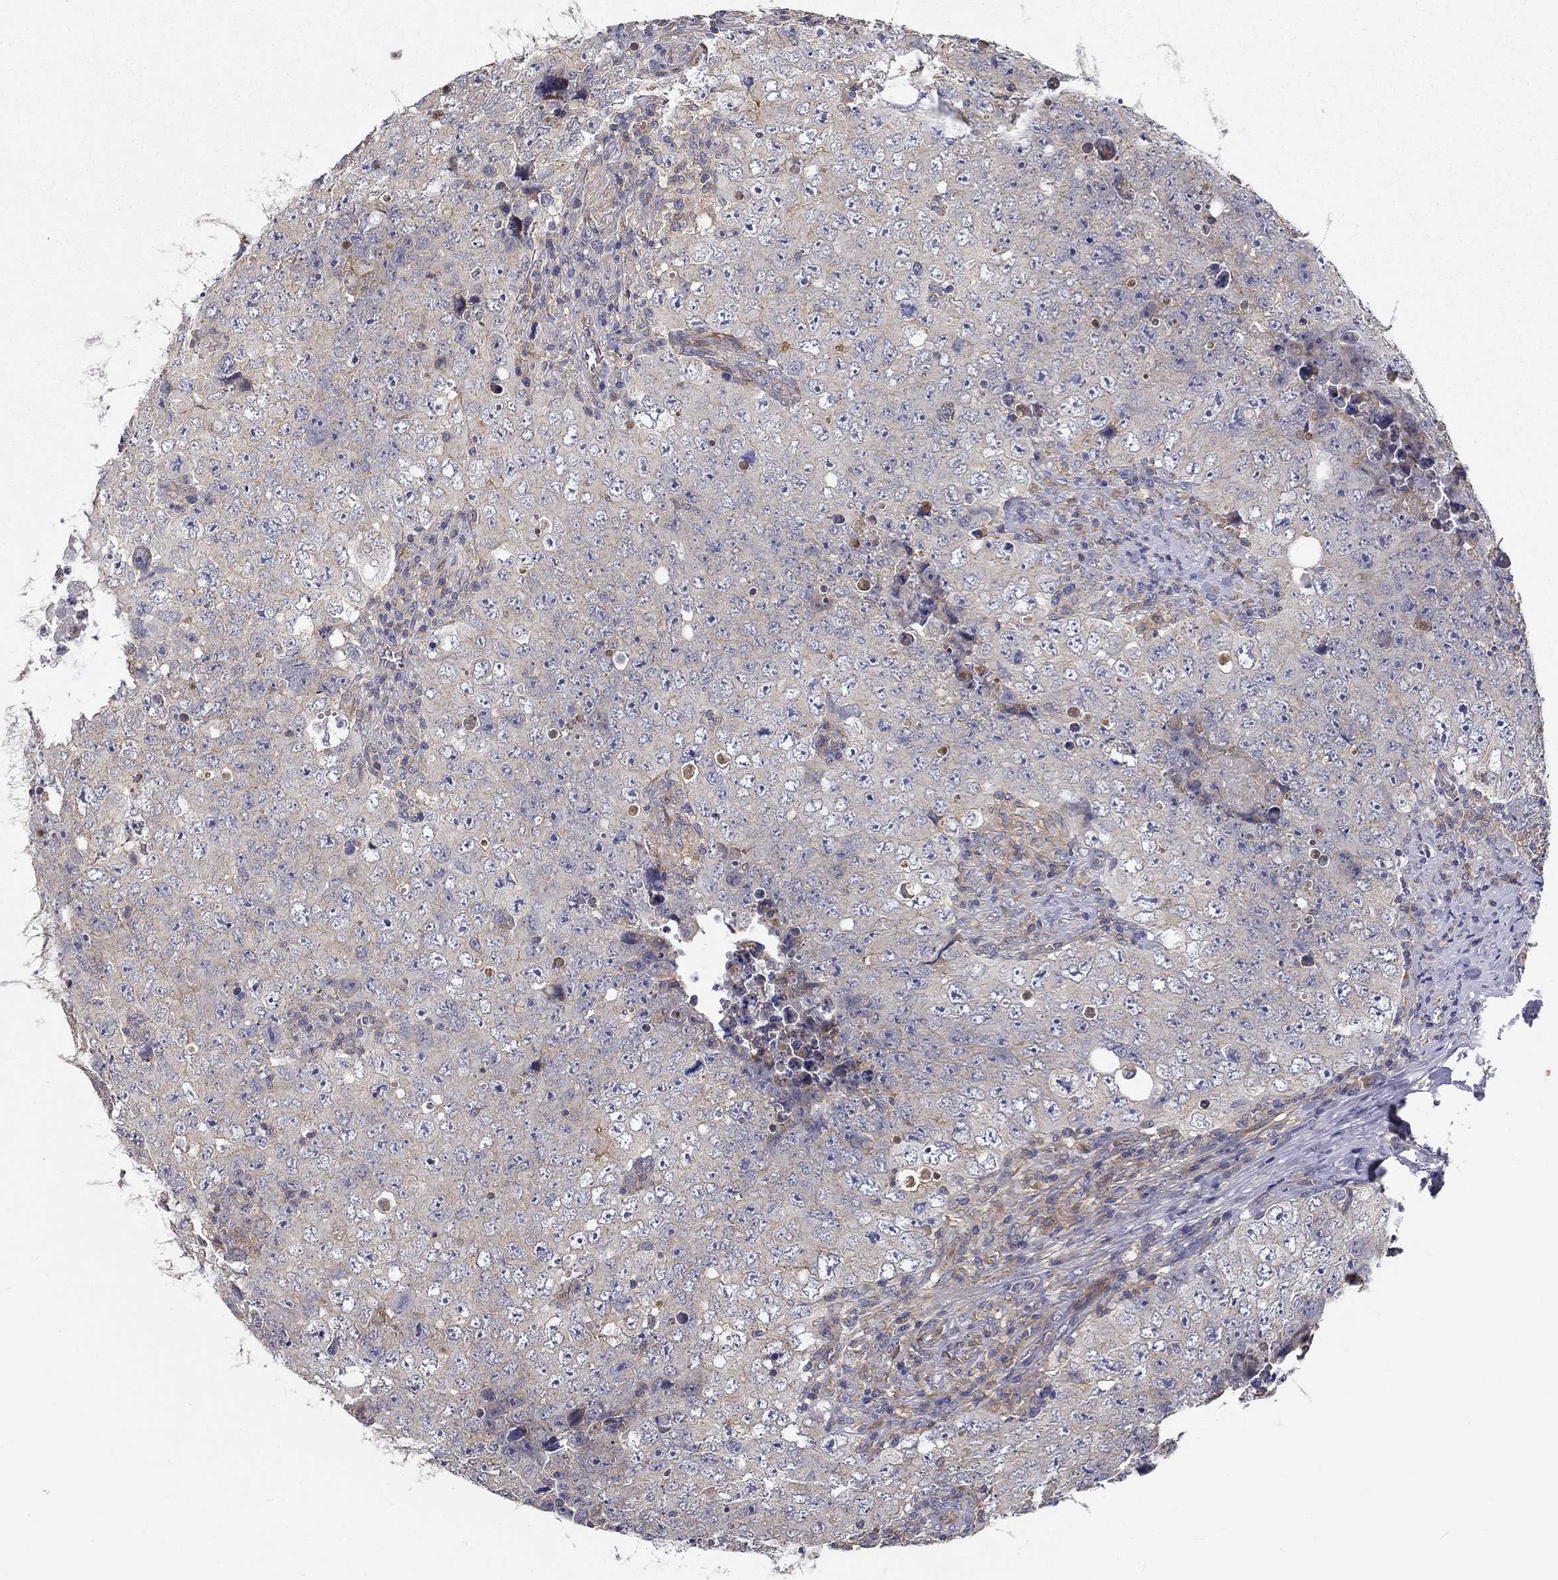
{"staining": {"intensity": "negative", "quantity": "none", "location": "none"}, "tissue": "testis cancer", "cell_type": "Tumor cells", "image_type": "cancer", "snomed": [{"axis": "morphology", "description": "Seminoma, NOS"}, {"axis": "topography", "description": "Testis"}], "caption": "Tumor cells show no significant positivity in testis cancer (seminoma).", "gene": "ALDH4A1", "patient": {"sex": "male", "age": 34}}